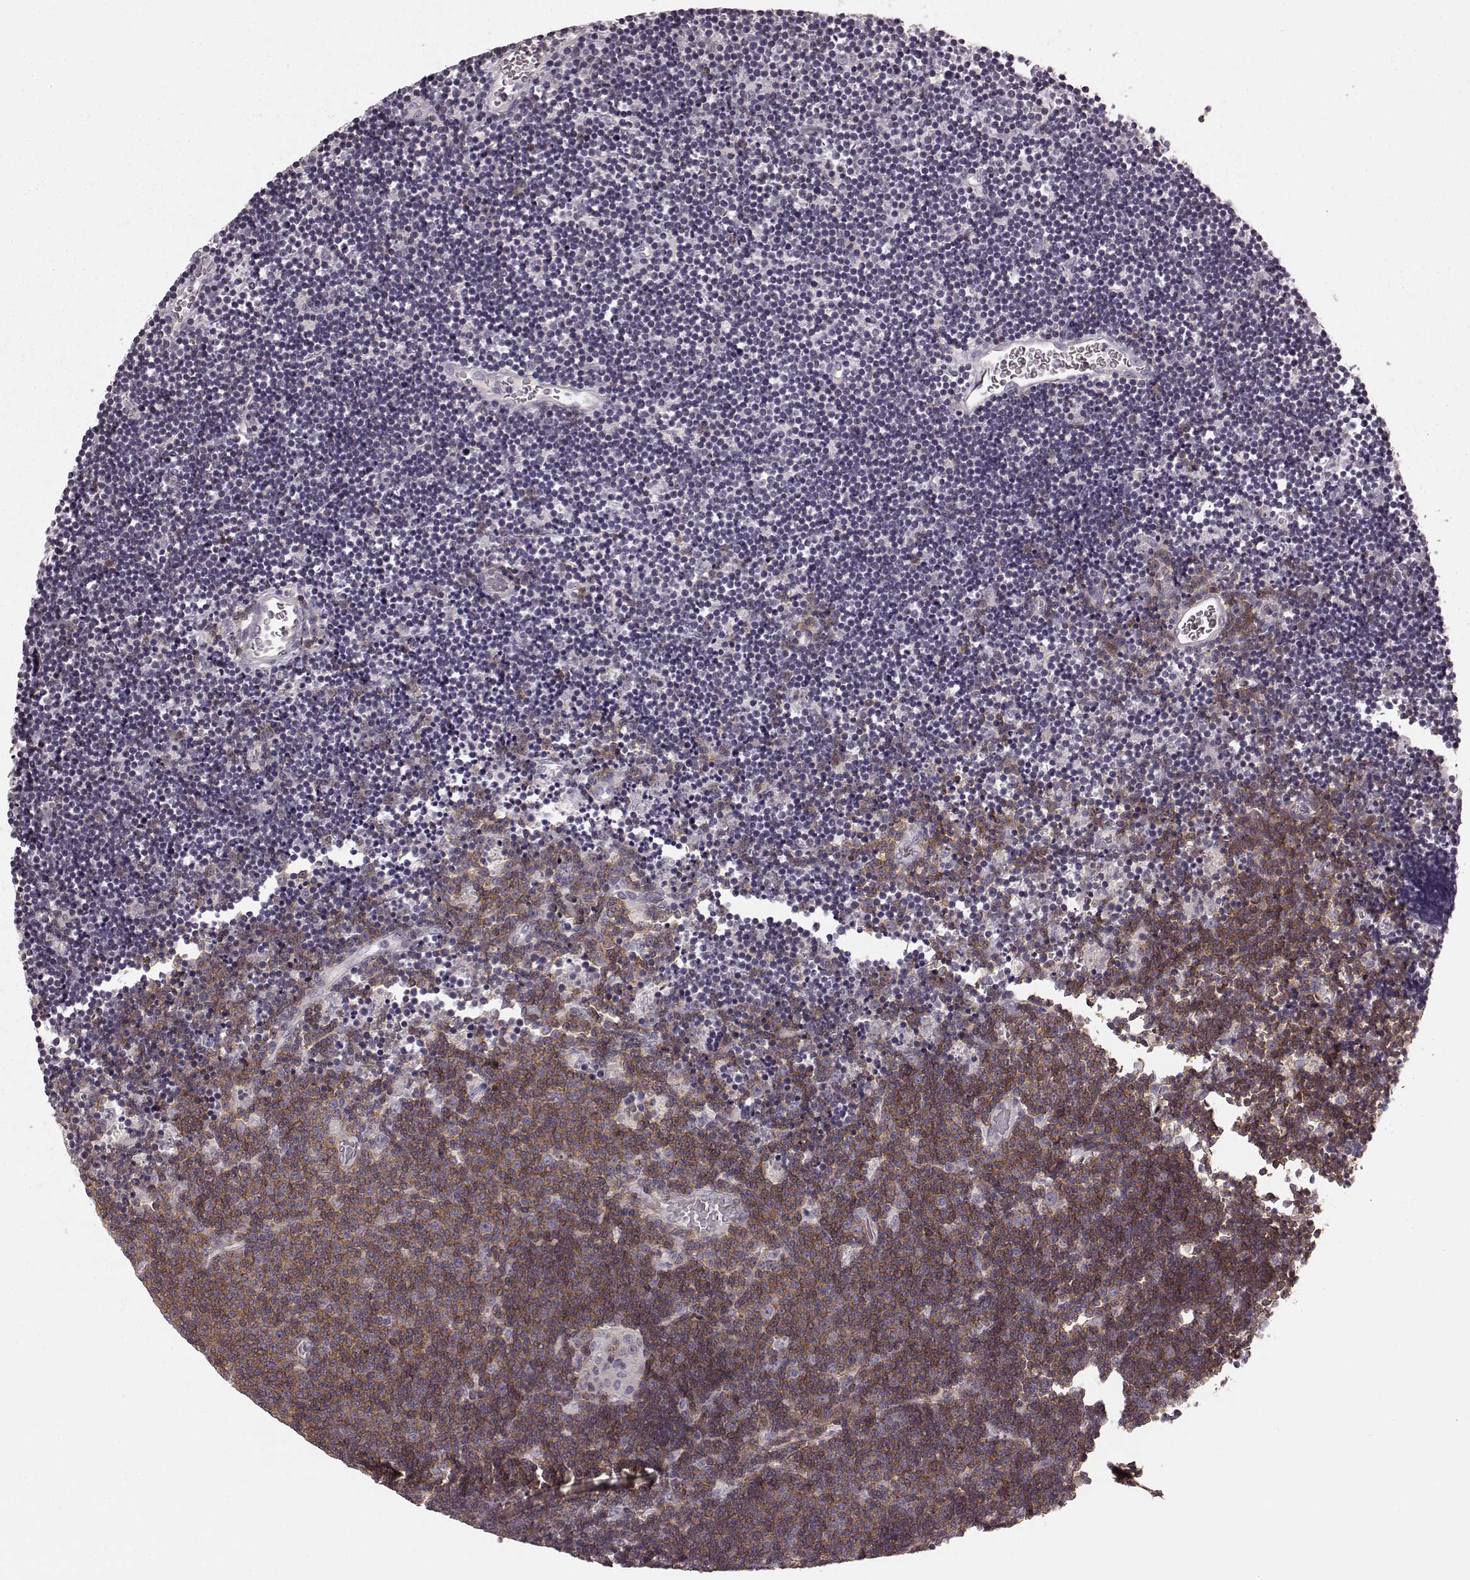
{"staining": {"intensity": "moderate", "quantity": ">75%", "location": "cytoplasmic/membranous"}, "tissue": "lymphoma", "cell_type": "Tumor cells", "image_type": "cancer", "snomed": [{"axis": "morphology", "description": "Malignant lymphoma, non-Hodgkin's type, Low grade"}, {"axis": "topography", "description": "Brain"}], "caption": "Low-grade malignant lymphoma, non-Hodgkin's type was stained to show a protein in brown. There is medium levels of moderate cytoplasmic/membranous expression in about >75% of tumor cells. The protein is stained brown, and the nuclei are stained in blue (DAB (3,3'-diaminobenzidine) IHC with brightfield microscopy, high magnification).", "gene": "PRKCE", "patient": {"sex": "female", "age": 66}}